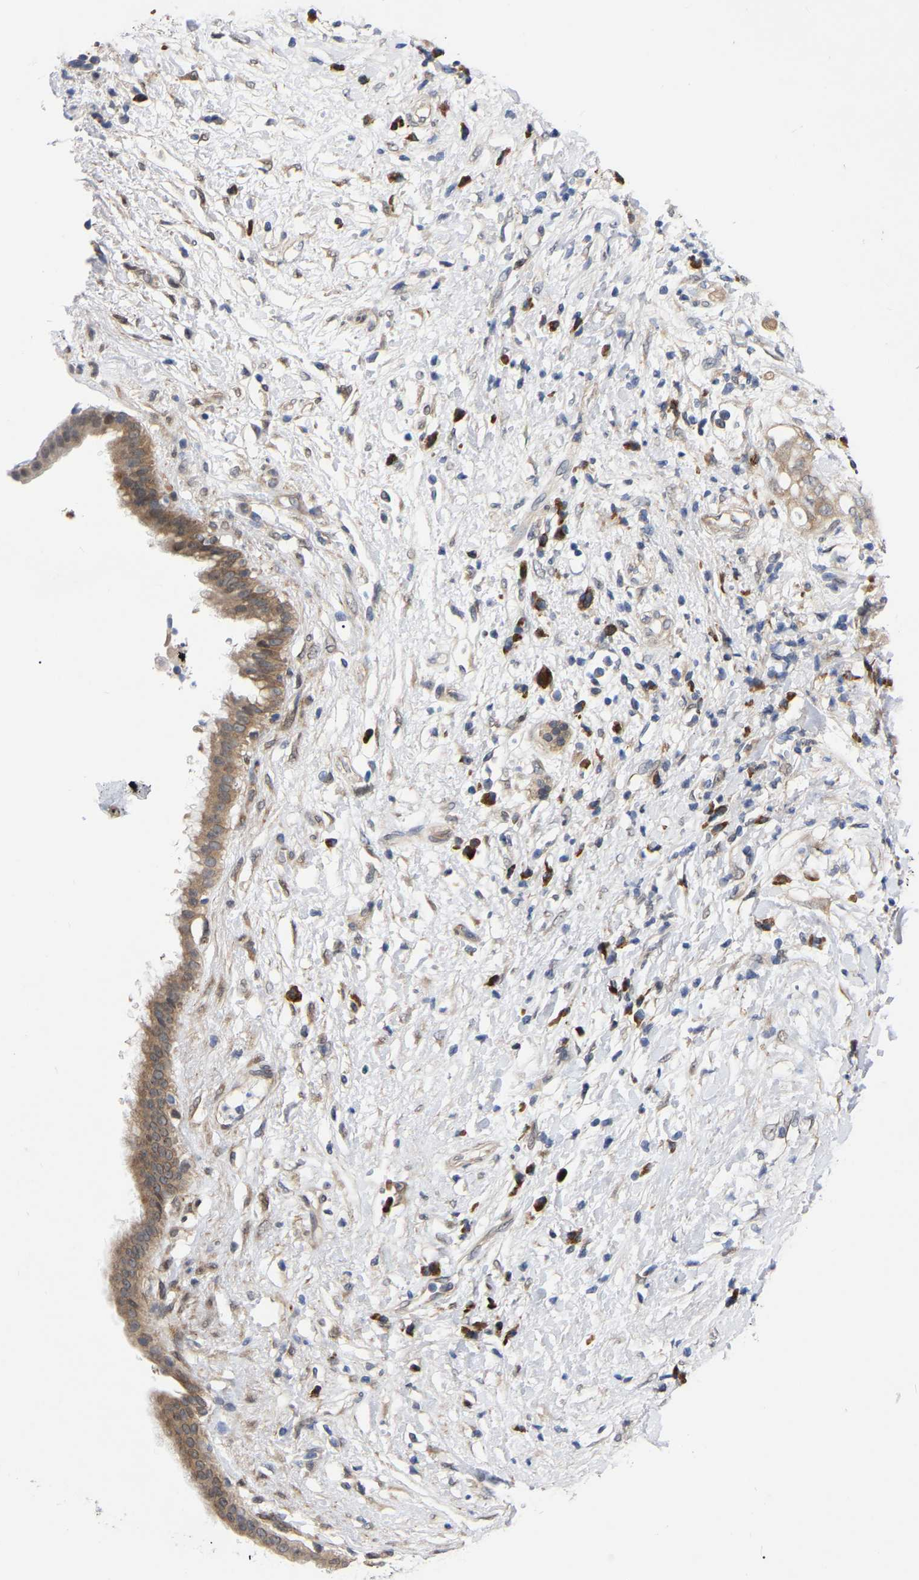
{"staining": {"intensity": "moderate", "quantity": ">75%", "location": "cytoplasmic/membranous"}, "tissue": "pancreatic cancer", "cell_type": "Tumor cells", "image_type": "cancer", "snomed": [{"axis": "morphology", "description": "Adenocarcinoma, NOS"}, {"axis": "topography", "description": "Pancreas"}], "caption": "This is a photomicrograph of IHC staining of adenocarcinoma (pancreatic), which shows moderate positivity in the cytoplasmic/membranous of tumor cells.", "gene": "UBE4B", "patient": {"sex": "female", "age": 56}}